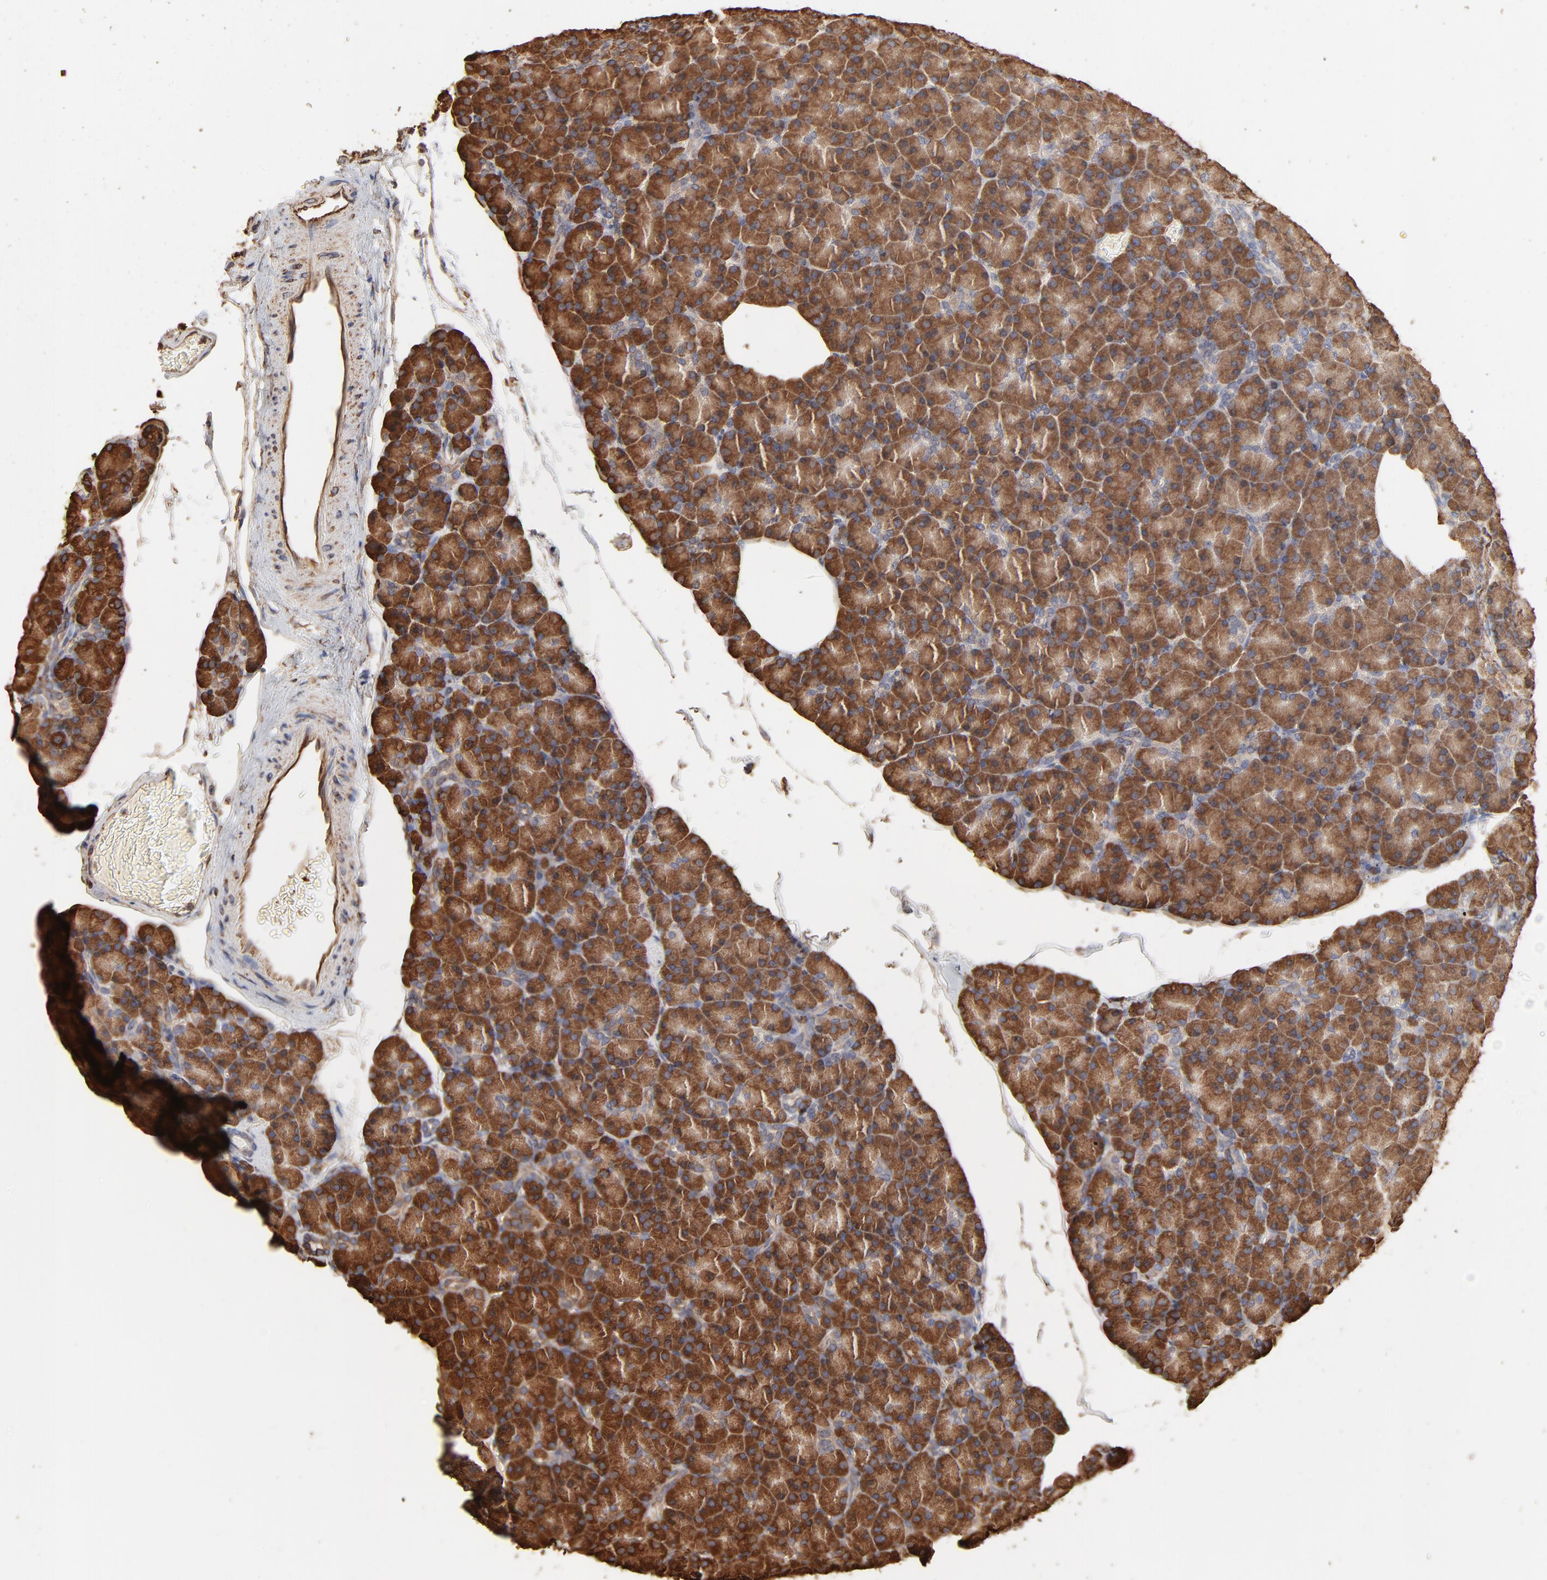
{"staining": {"intensity": "moderate", "quantity": ">75%", "location": "cytoplasmic/membranous"}, "tissue": "pancreas", "cell_type": "Exocrine glandular cells", "image_type": "normal", "snomed": [{"axis": "morphology", "description": "Normal tissue, NOS"}, {"axis": "topography", "description": "Pancreas"}], "caption": "Human pancreas stained with a brown dye displays moderate cytoplasmic/membranous positive staining in approximately >75% of exocrine glandular cells.", "gene": "PDIA3", "patient": {"sex": "female", "age": 43}}